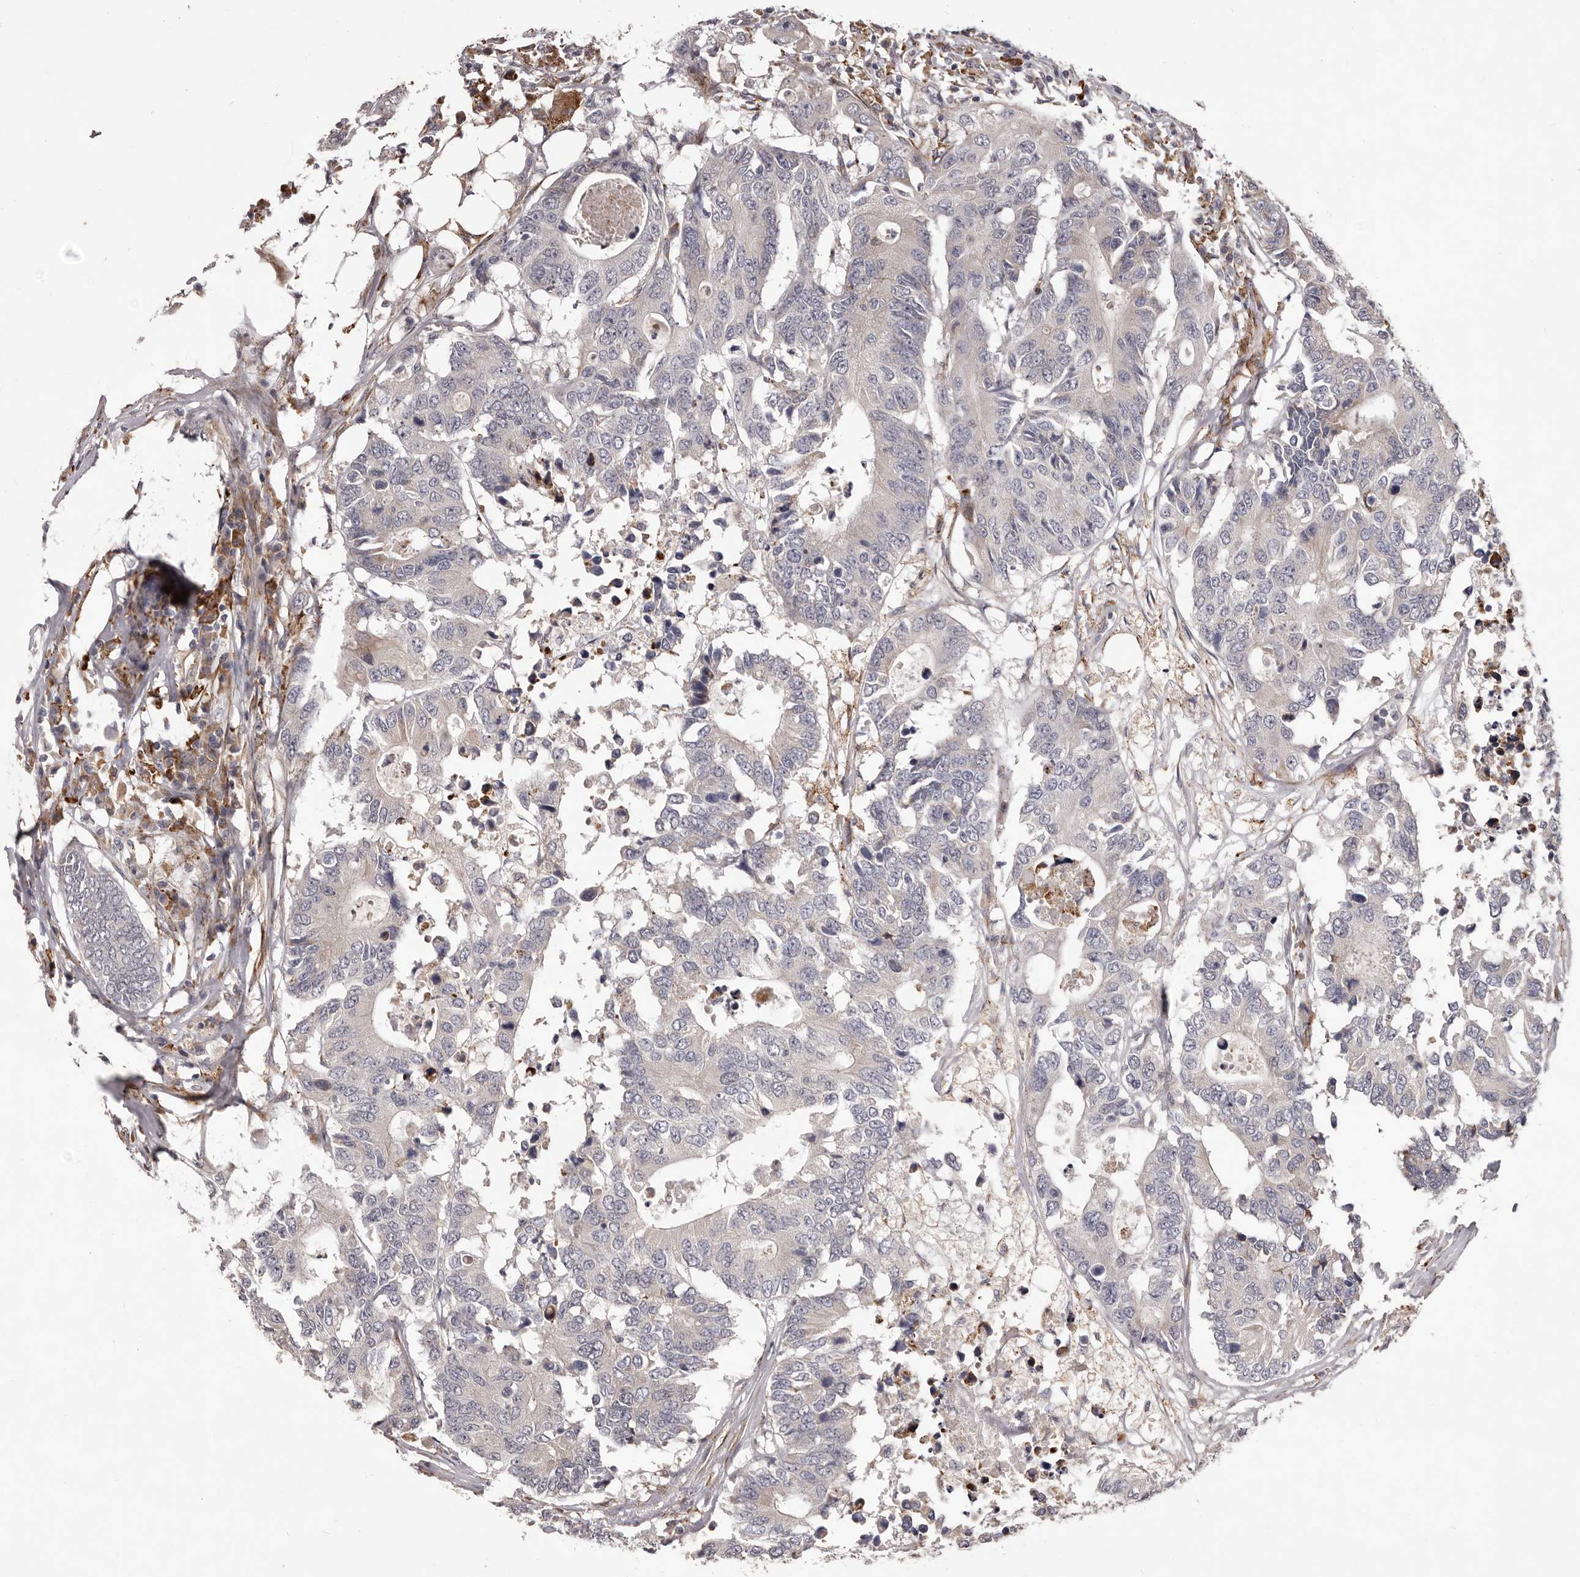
{"staining": {"intensity": "negative", "quantity": "none", "location": "none"}, "tissue": "colorectal cancer", "cell_type": "Tumor cells", "image_type": "cancer", "snomed": [{"axis": "morphology", "description": "Adenocarcinoma, NOS"}, {"axis": "topography", "description": "Colon"}], "caption": "Protein analysis of adenocarcinoma (colorectal) displays no significant positivity in tumor cells. (IHC, brightfield microscopy, high magnification).", "gene": "ALPK1", "patient": {"sex": "male", "age": 71}}